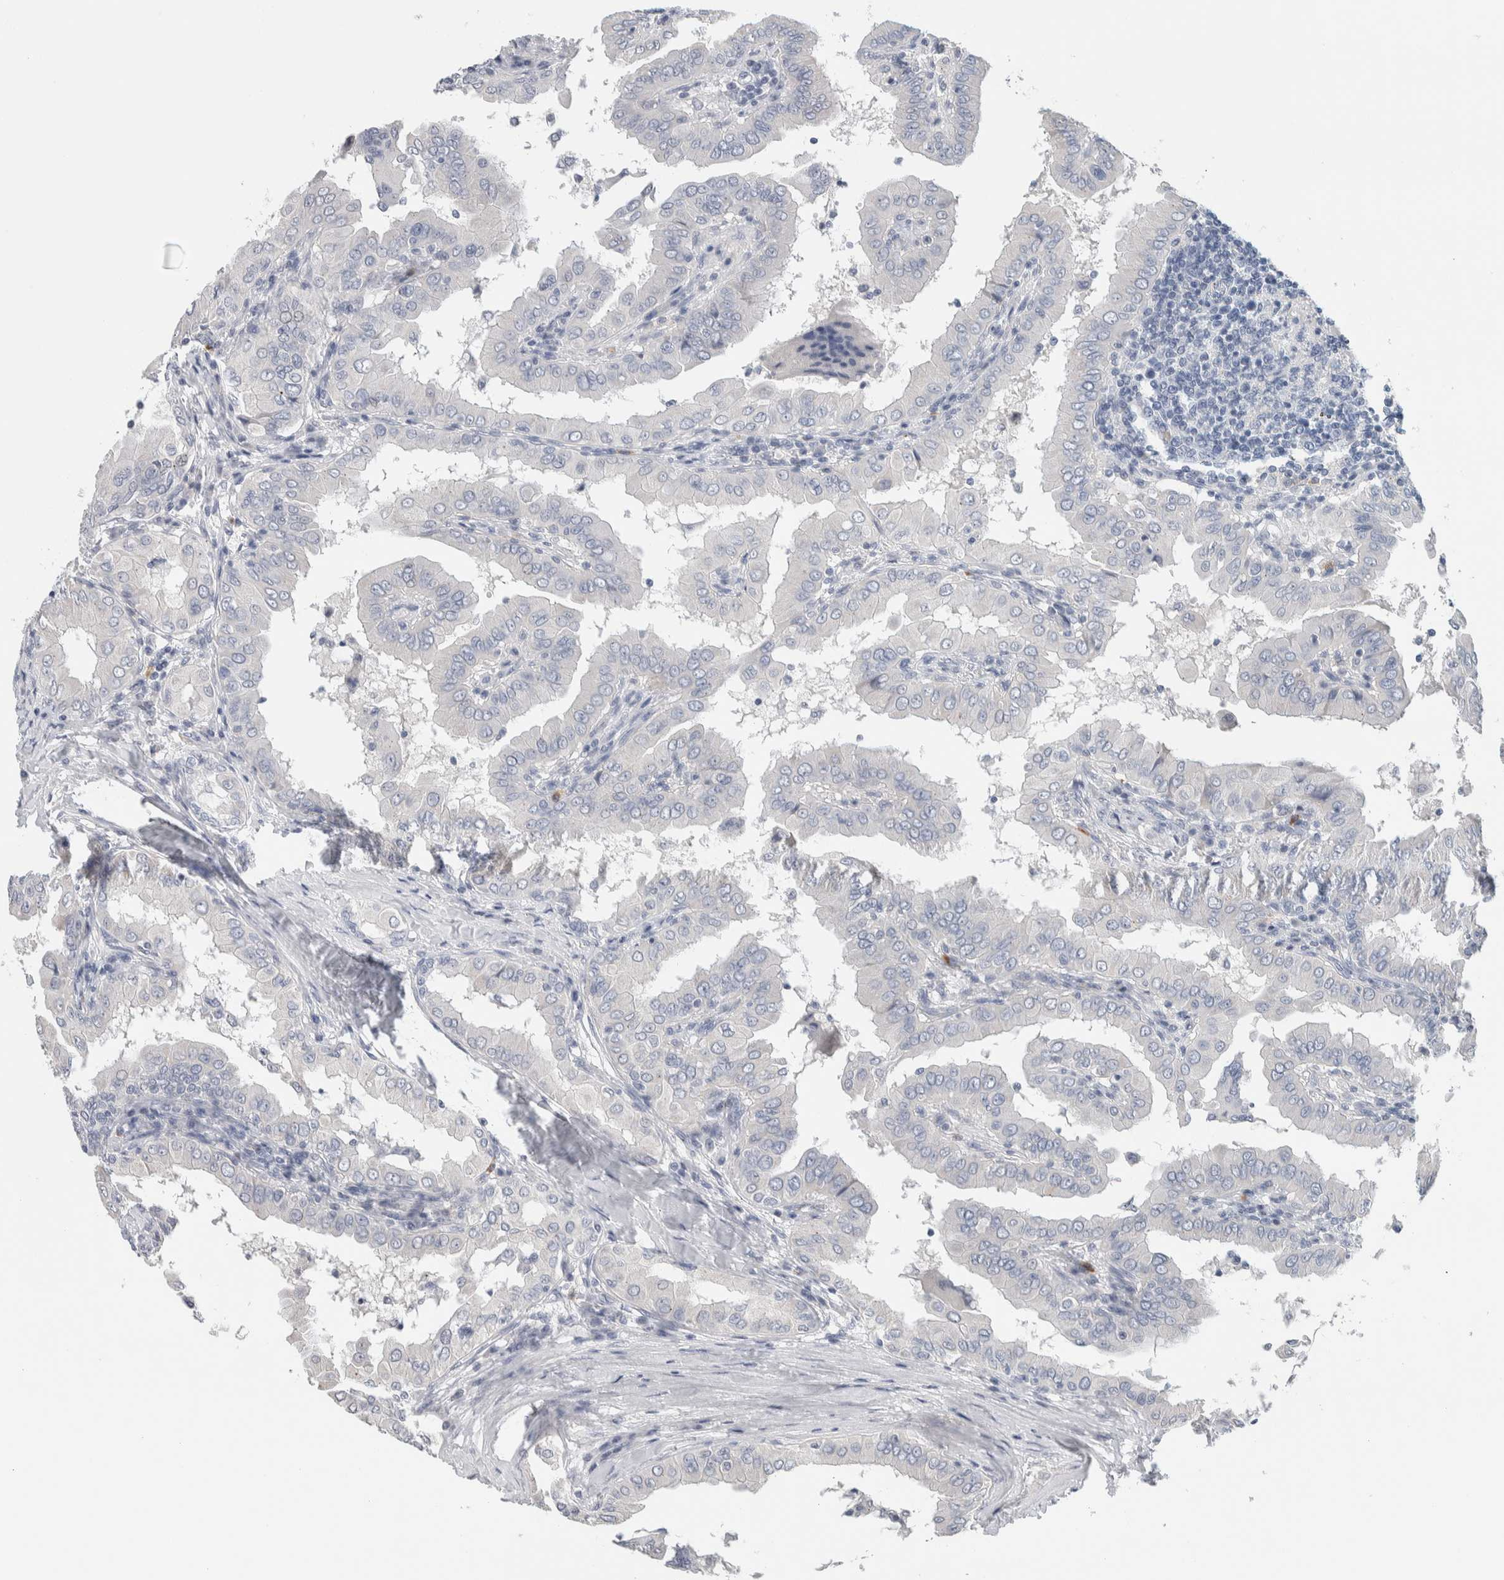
{"staining": {"intensity": "negative", "quantity": "none", "location": "none"}, "tissue": "thyroid cancer", "cell_type": "Tumor cells", "image_type": "cancer", "snomed": [{"axis": "morphology", "description": "Papillary adenocarcinoma, NOS"}, {"axis": "topography", "description": "Thyroid gland"}], "caption": "DAB immunohistochemical staining of human thyroid papillary adenocarcinoma reveals no significant staining in tumor cells.", "gene": "SCN2A", "patient": {"sex": "male", "age": 33}}